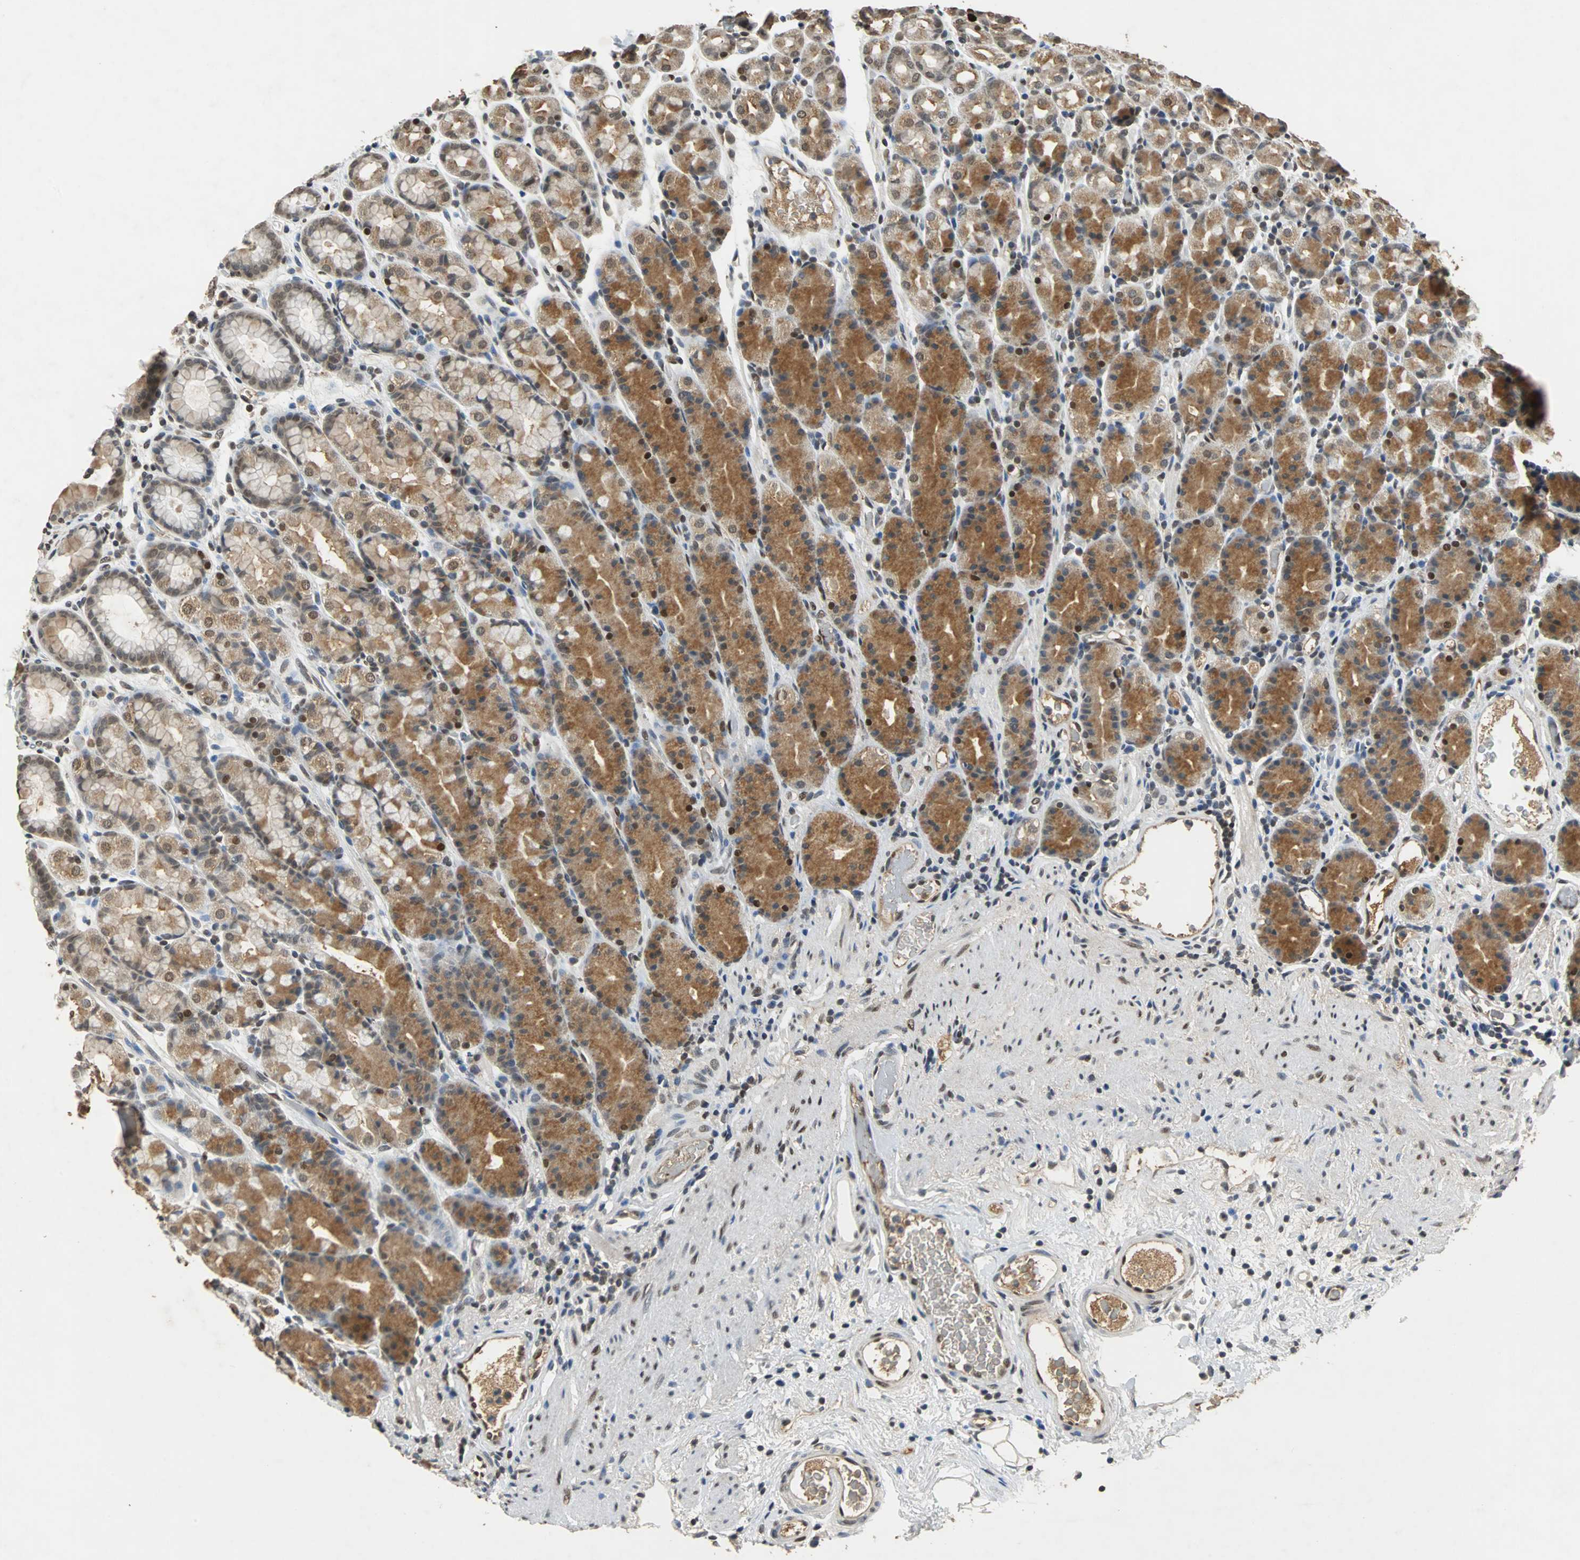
{"staining": {"intensity": "moderate", "quantity": "25%-75%", "location": "cytoplasmic/membranous"}, "tissue": "stomach", "cell_type": "Glandular cells", "image_type": "normal", "snomed": [{"axis": "morphology", "description": "Normal tissue, NOS"}, {"axis": "topography", "description": "Stomach, upper"}], "caption": "Protein expression analysis of benign human stomach reveals moderate cytoplasmic/membranous staining in about 25%-75% of glandular cells.", "gene": "PHC1", "patient": {"sex": "male", "age": 68}}